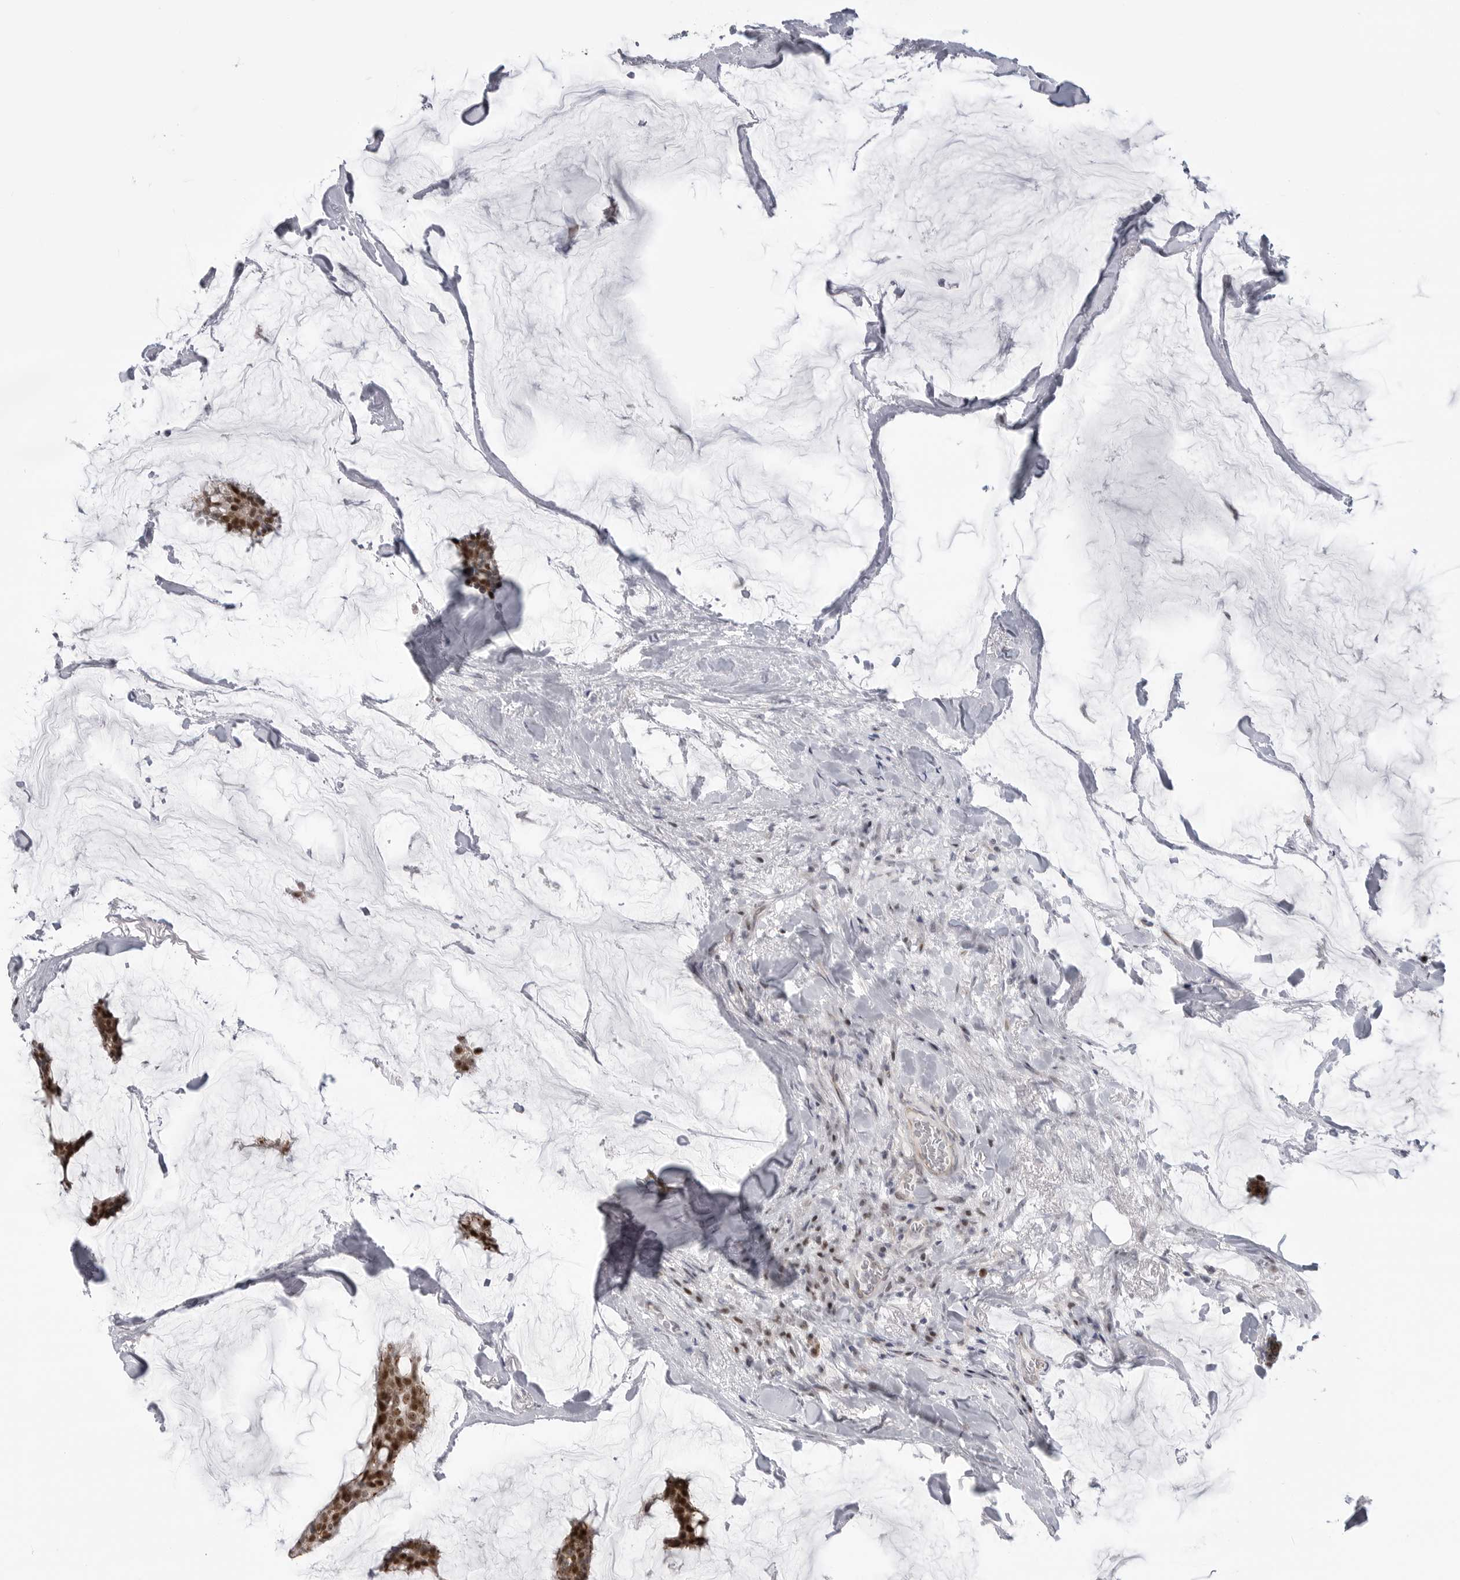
{"staining": {"intensity": "moderate", "quantity": ">75%", "location": "nuclear"}, "tissue": "breast cancer", "cell_type": "Tumor cells", "image_type": "cancer", "snomed": [{"axis": "morphology", "description": "Duct carcinoma"}, {"axis": "topography", "description": "Breast"}], "caption": "Breast intraductal carcinoma tissue displays moderate nuclear expression in approximately >75% of tumor cells, visualized by immunohistochemistry.", "gene": "CEP295NL", "patient": {"sex": "female", "age": 93}}